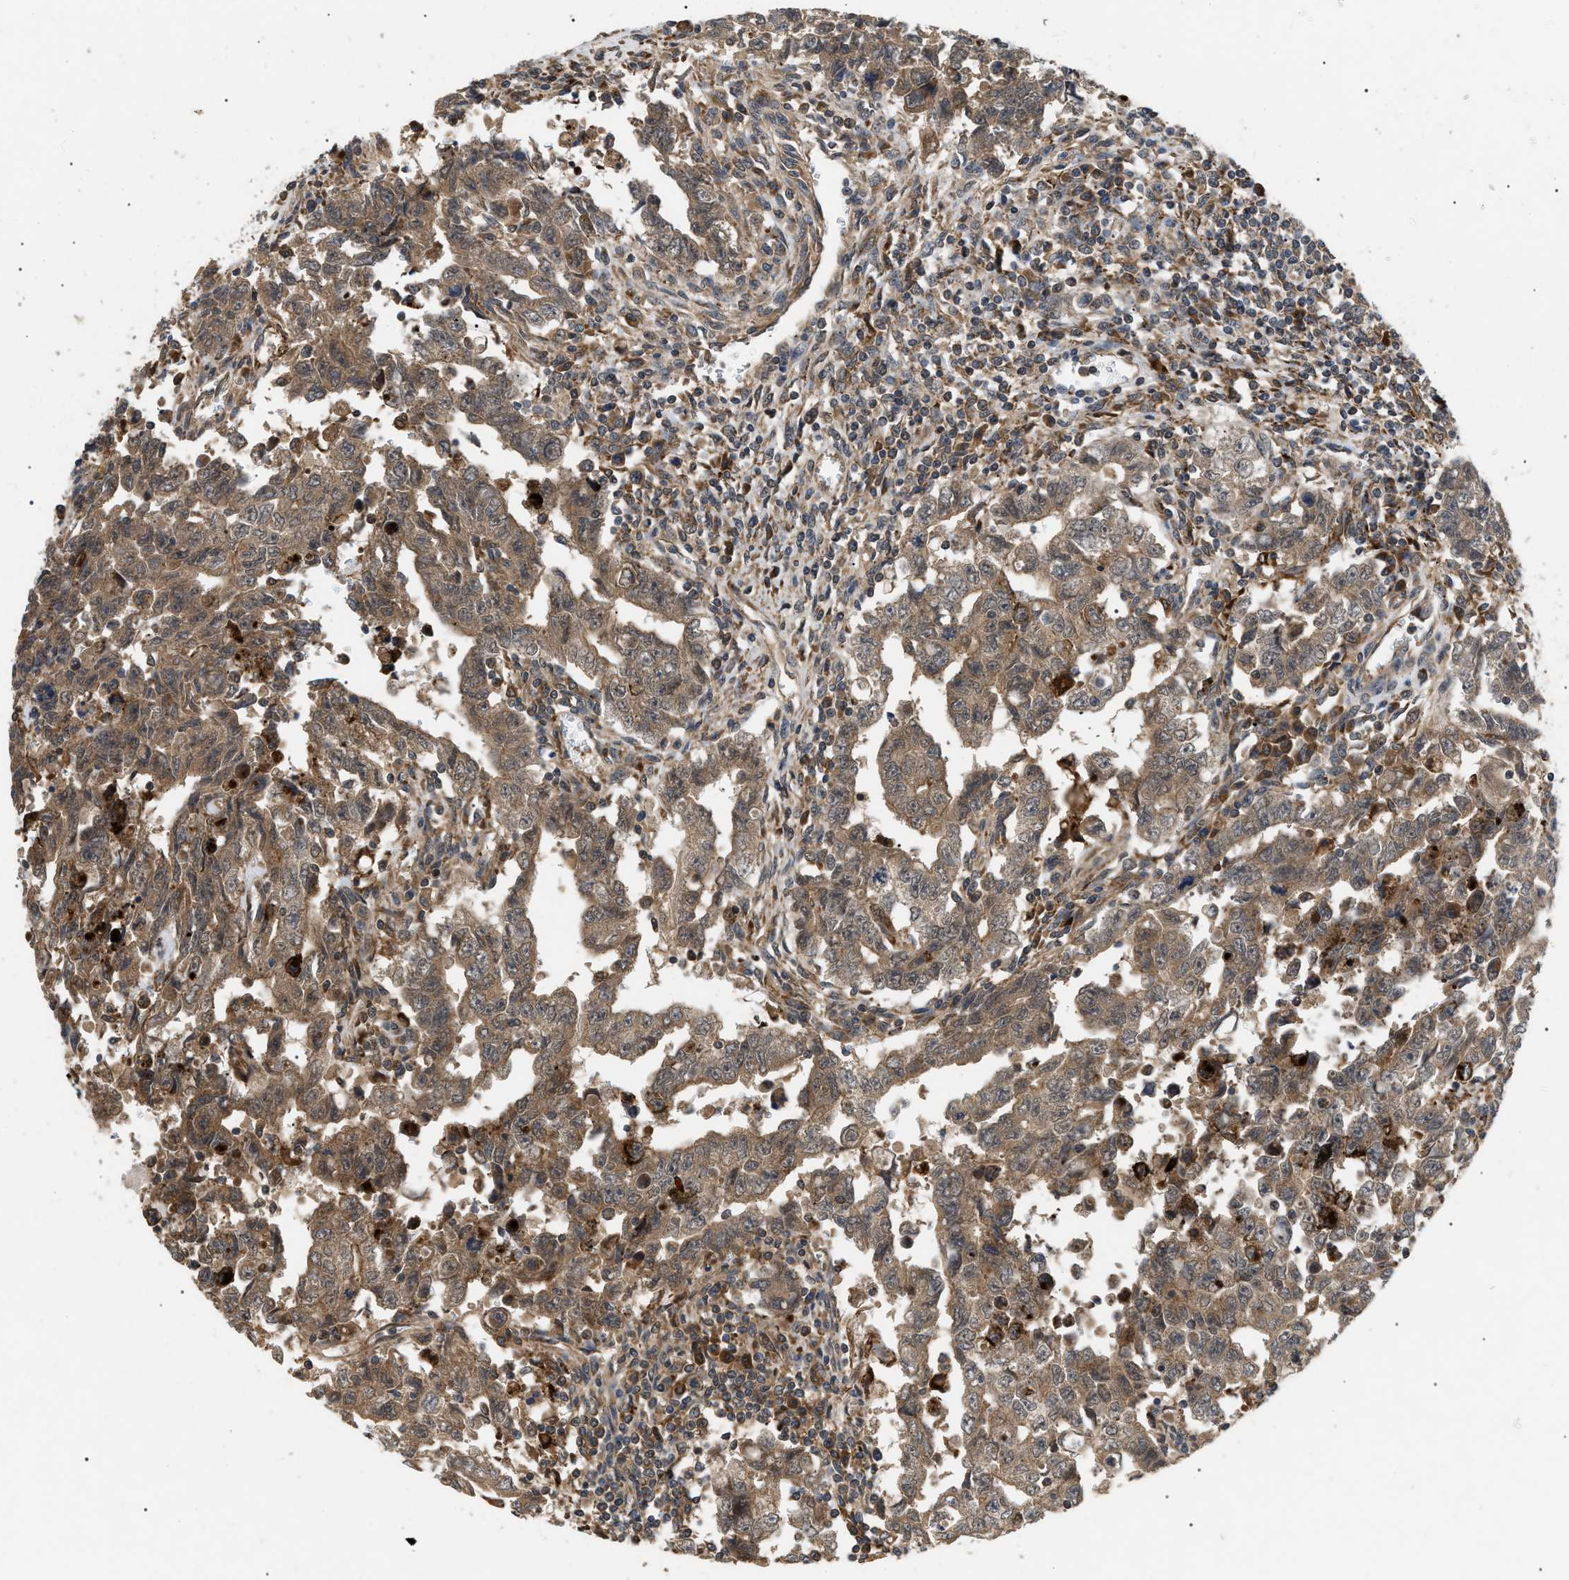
{"staining": {"intensity": "moderate", "quantity": ">75%", "location": "cytoplasmic/membranous"}, "tissue": "testis cancer", "cell_type": "Tumor cells", "image_type": "cancer", "snomed": [{"axis": "morphology", "description": "Carcinoma, Embryonal, NOS"}, {"axis": "topography", "description": "Testis"}], "caption": "A micrograph showing moderate cytoplasmic/membranous positivity in approximately >75% of tumor cells in testis embryonal carcinoma, as visualized by brown immunohistochemical staining.", "gene": "ASTL", "patient": {"sex": "male", "age": 28}}